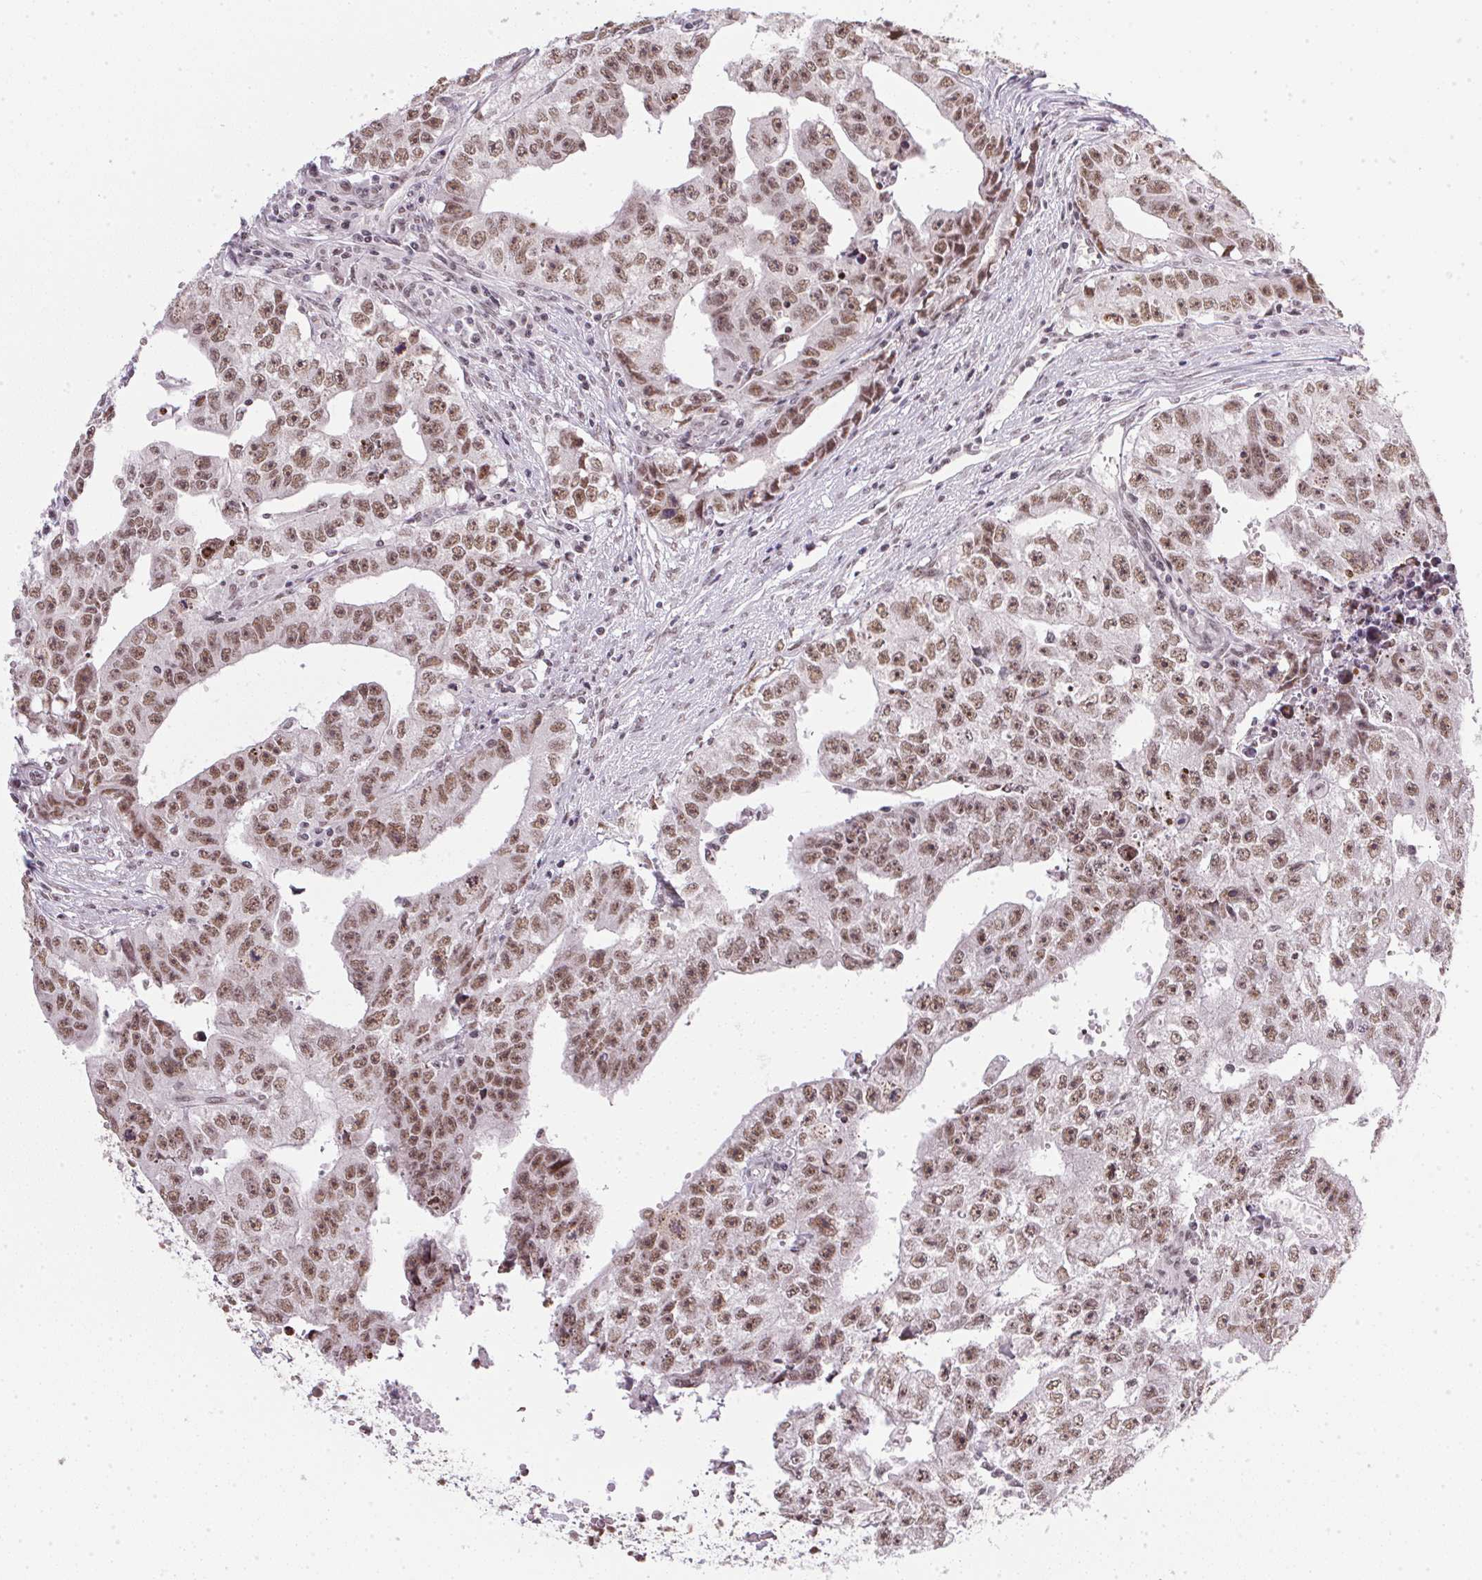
{"staining": {"intensity": "moderate", "quantity": ">75%", "location": "nuclear"}, "tissue": "testis cancer", "cell_type": "Tumor cells", "image_type": "cancer", "snomed": [{"axis": "morphology", "description": "Carcinoma, Embryonal, NOS"}, {"axis": "morphology", "description": "Teratoma, malignant, NOS"}, {"axis": "topography", "description": "Testis"}], "caption": "Human testis malignant teratoma stained for a protein (brown) demonstrates moderate nuclear positive expression in about >75% of tumor cells.", "gene": "SRSF7", "patient": {"sex": "male", "age": 24}}